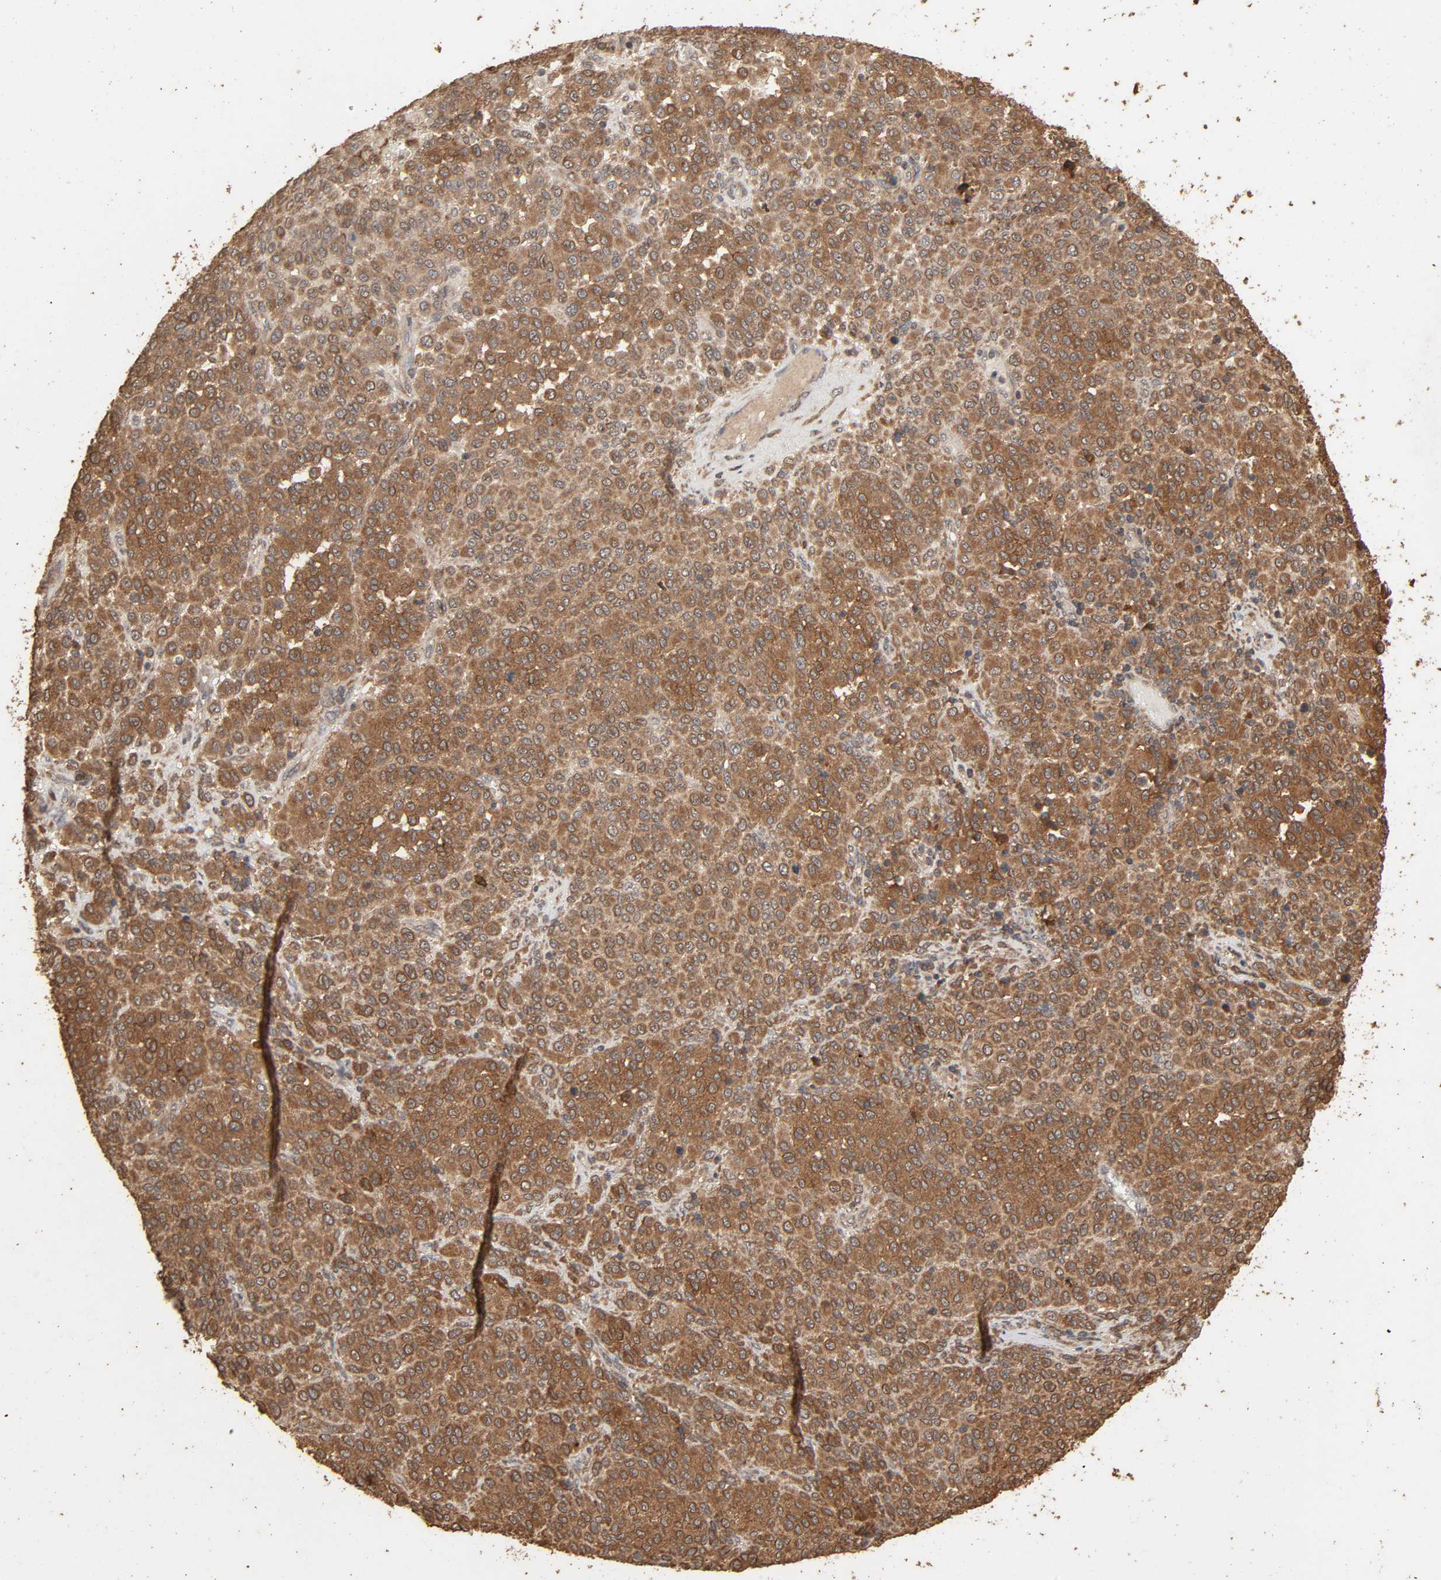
{"staining": {"intensity": "moderate", "quantity": ">75%", "location": "cytoplasmic/membranous"}, "tissue": "melanoma", "cell_type": "Tumor cells", "image_type": "cancer", "snomed": [{"axis": "morphology", "description": "Malignant melanoma, Metastatic site"}, {"axis": "topography", "description": "Pancreas"}], "caption": "Immunohistochemical staining of malignant melanoma (metastatic site) demonstrates medium levels of moderate cytoplasmic/membranous protein positivity in about >75% of tumor cells. The staining is performed using DAB brown chromogen to label protein expression. The nuclei are counter-stained blue using hematoxylin.", "gene": "RPS6KA6", "patient": {"sex": "female", "age": 30}}